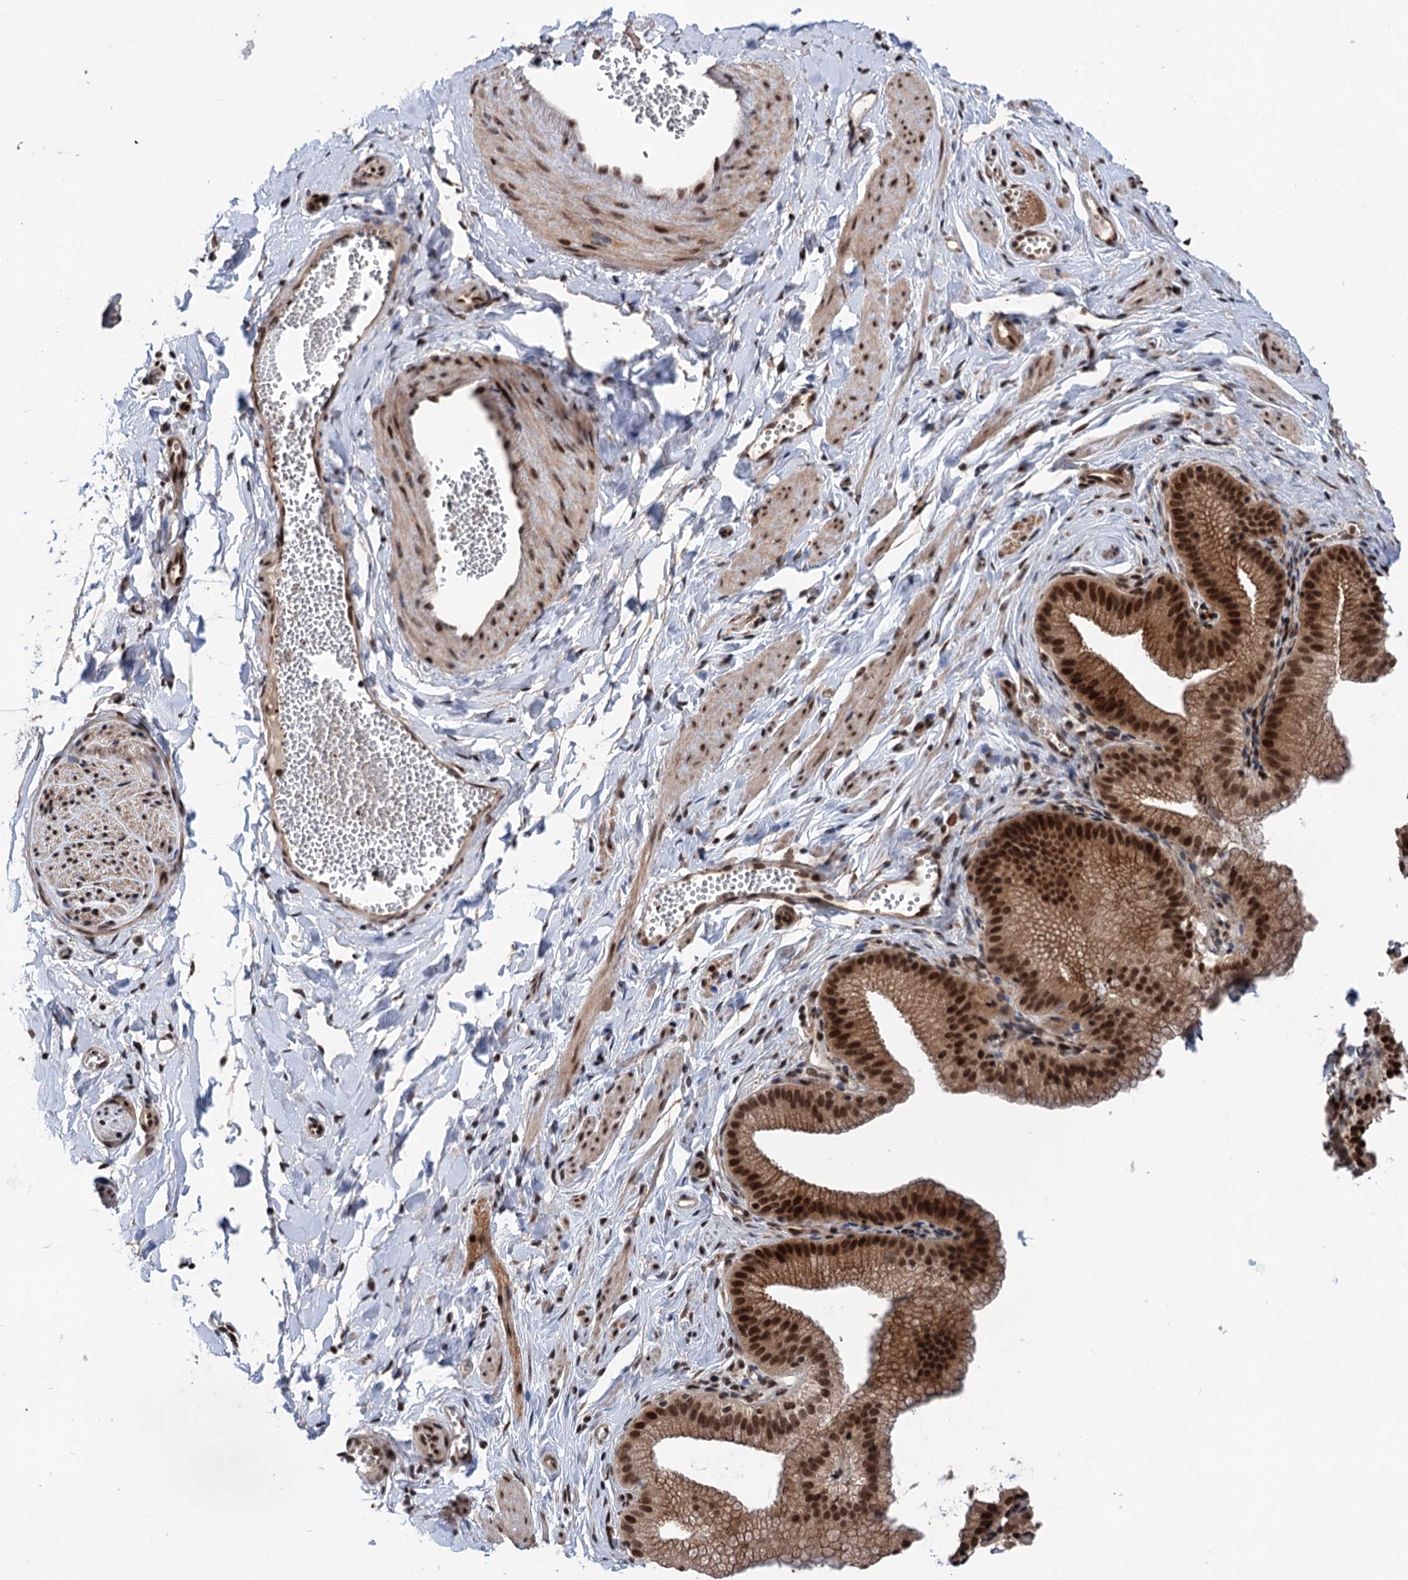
{"staining": {"intensity": "strong", "quantity": ">75%", "location": "cytoplasmic/membranous,nuclear"}, "tissue": "adipose tissue", "cell_type": "Adipocytes", "image_type": "normal", "snomed": [{"axis": "morphology", "description": "Normal tissue, NOS"}, {"axis": "topography", "description": "Gallbladder"}, {"axis": "topography", "description": "Peripheral nerve tissue"}], "caption": "The immunohistochemical stain shows strong cytoplasmic/membranous,nuclear positivity in adipocytes of benign adipose tissue. (brown staining indicates protein expression, while blue staining denotes nuclei).", "gene": "MAML1", "patient": {"sex": "male", "age": 38}}